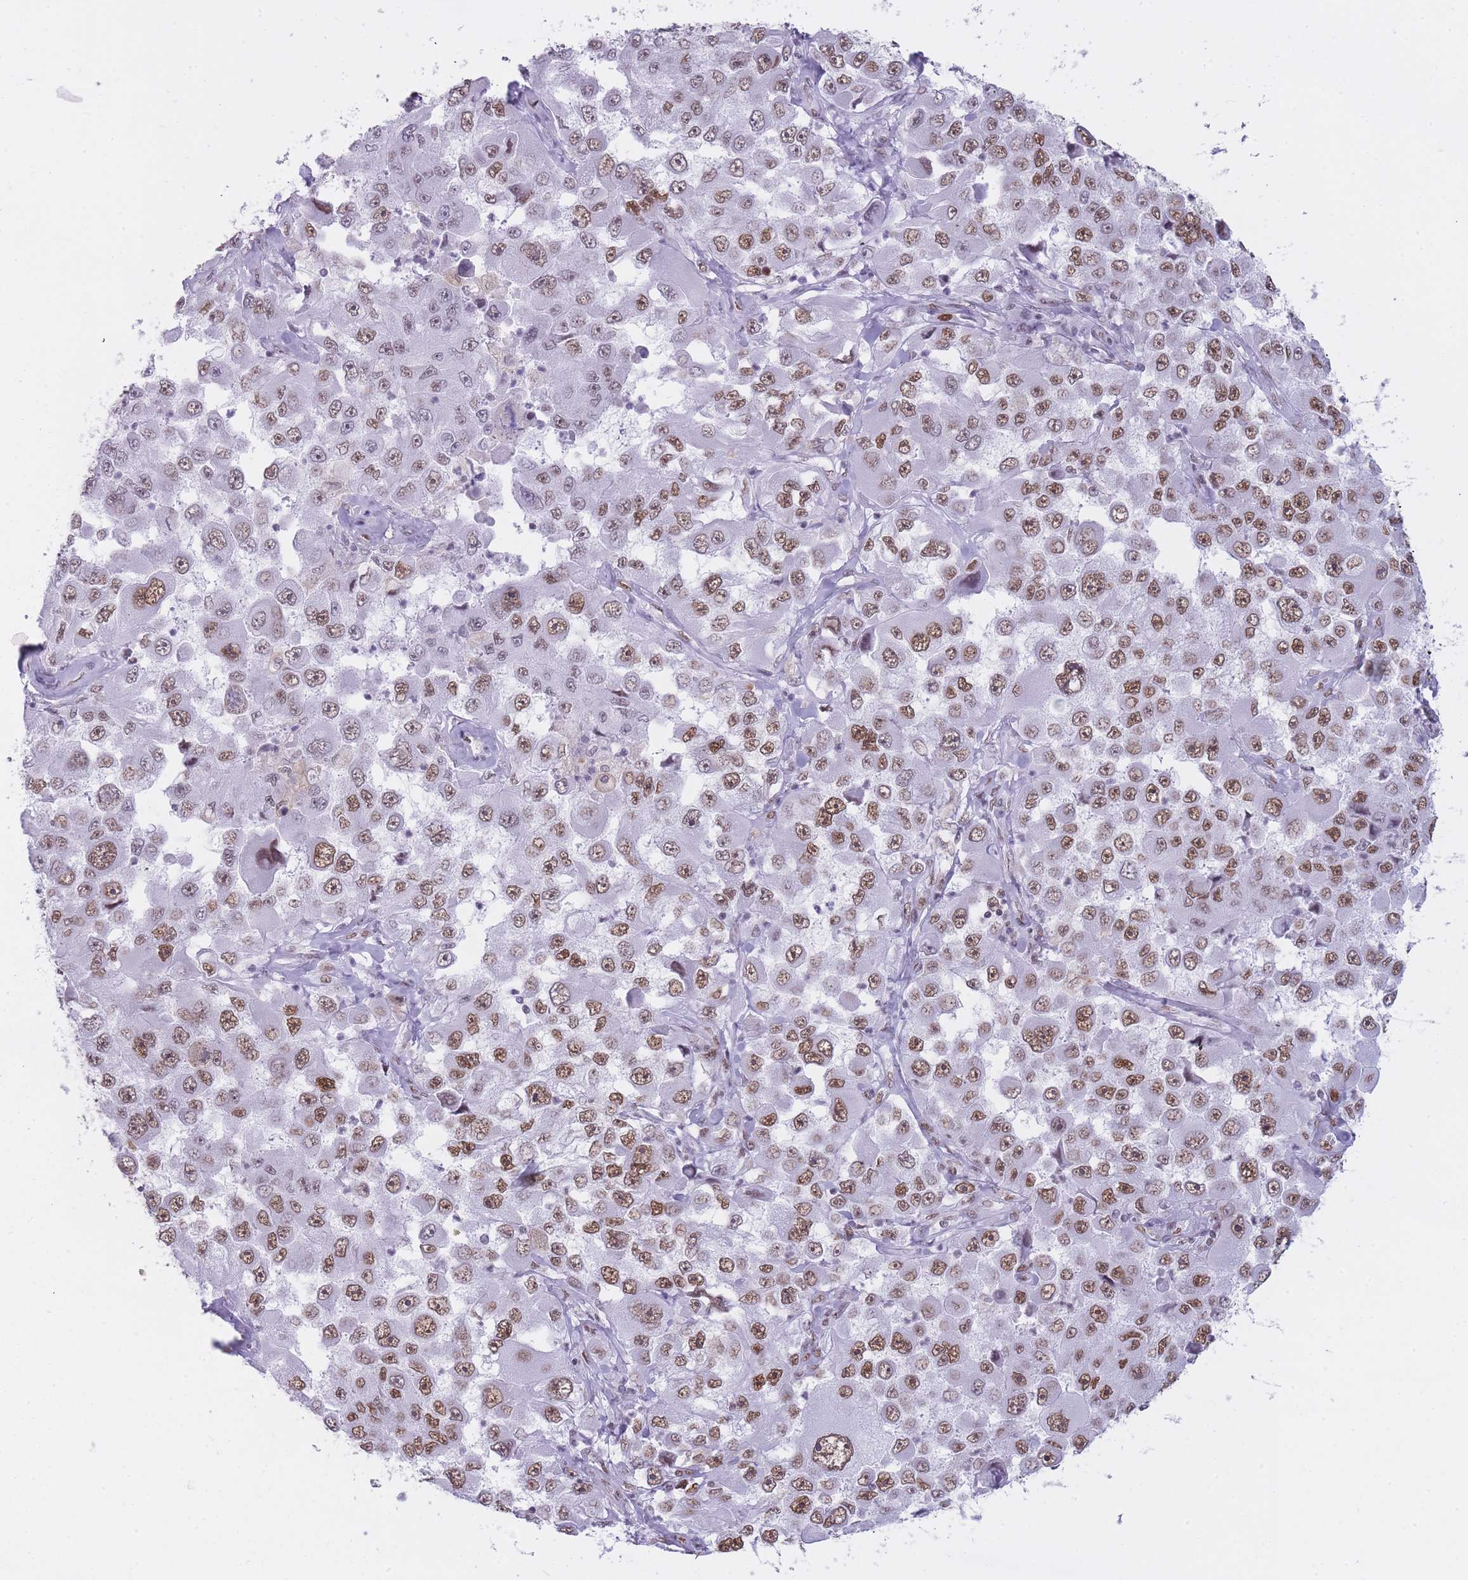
{"staining": {"intensity": "moderate", "quantity": ">75%", "location": "nuclear"}, "tissue": "melanoma", "cell_type": "Tumor cells", "image_type": "cancer", "snomed": [{"axis": "morphology", "description": "Malignant melanoma, Metastatic site"}, {"axis": "topography", "description": "Lymph node"}], "caption": "Human melanoma stained with a brown dye demonstrates moderate nuclear positive positivity in about >75% of tumor cells.", "gene": "HNRNPUL1", "patient": {"sex": "male", "age": 62}}